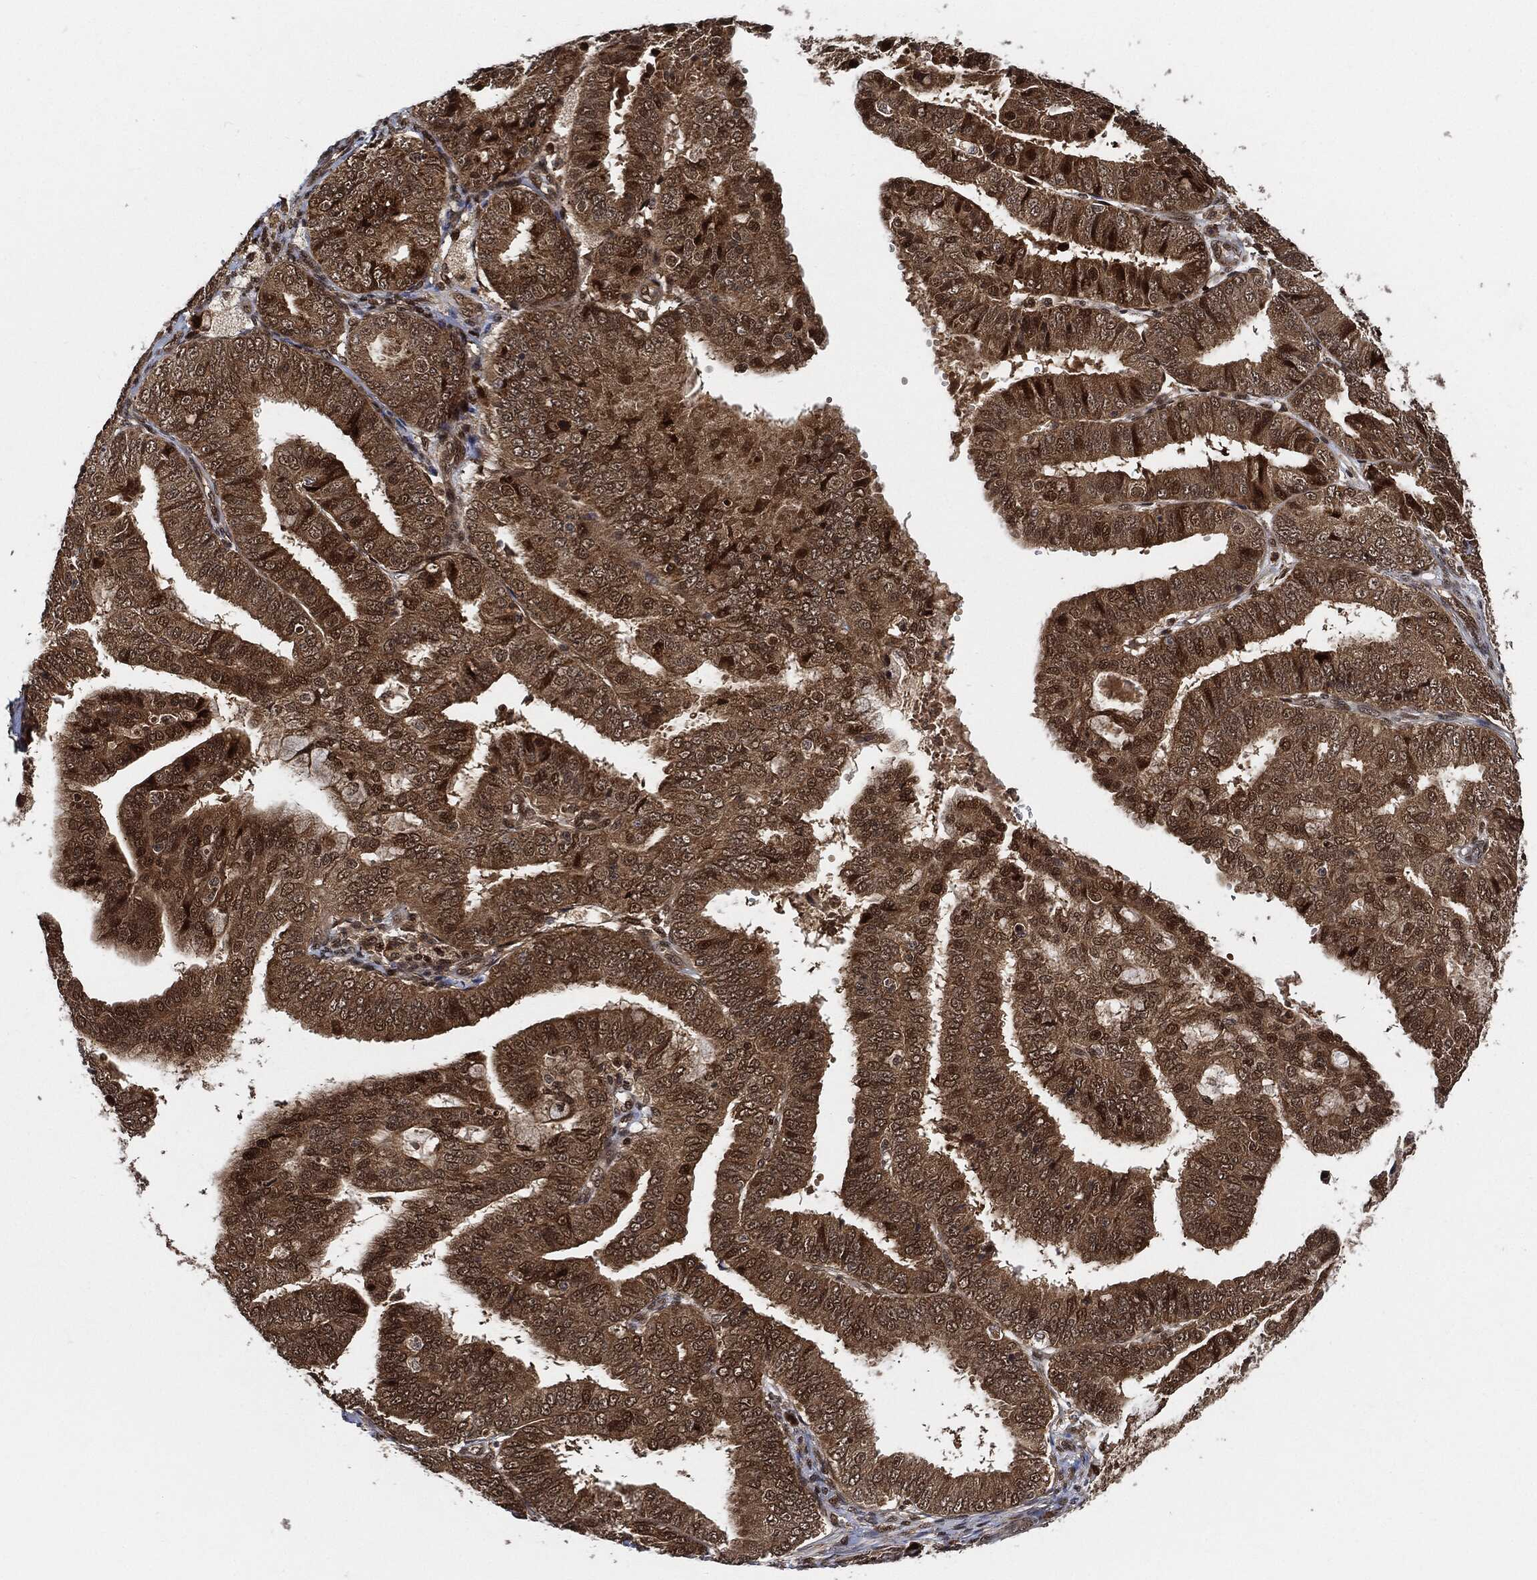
{"staining": {"intensity": "moderate", "quantity": ">75%", "location": "cytoplasmic/membranous,nuclear"}, "tissue": "endometrial cancer", "cell_type": "Tumor cells", "image_type": "cancer", "snomed": [{"axis": "morphology", "description": "Adenocarcinoma, NOS"}, {"axis": "topography", "description": "Endometrium"}], "caption": "Immunohistochemistry (IHC) (DAB) staining of human adenocarcinoma (endometrial) displays moderate cytoplasmic/membranous and nuclear protein expression in approximately >75% of tumor cells. (DAB IHC with brightfield microscopy, high magnification).", "gene": "CUTA", "patient": {"sex": "female", "age": 63}}